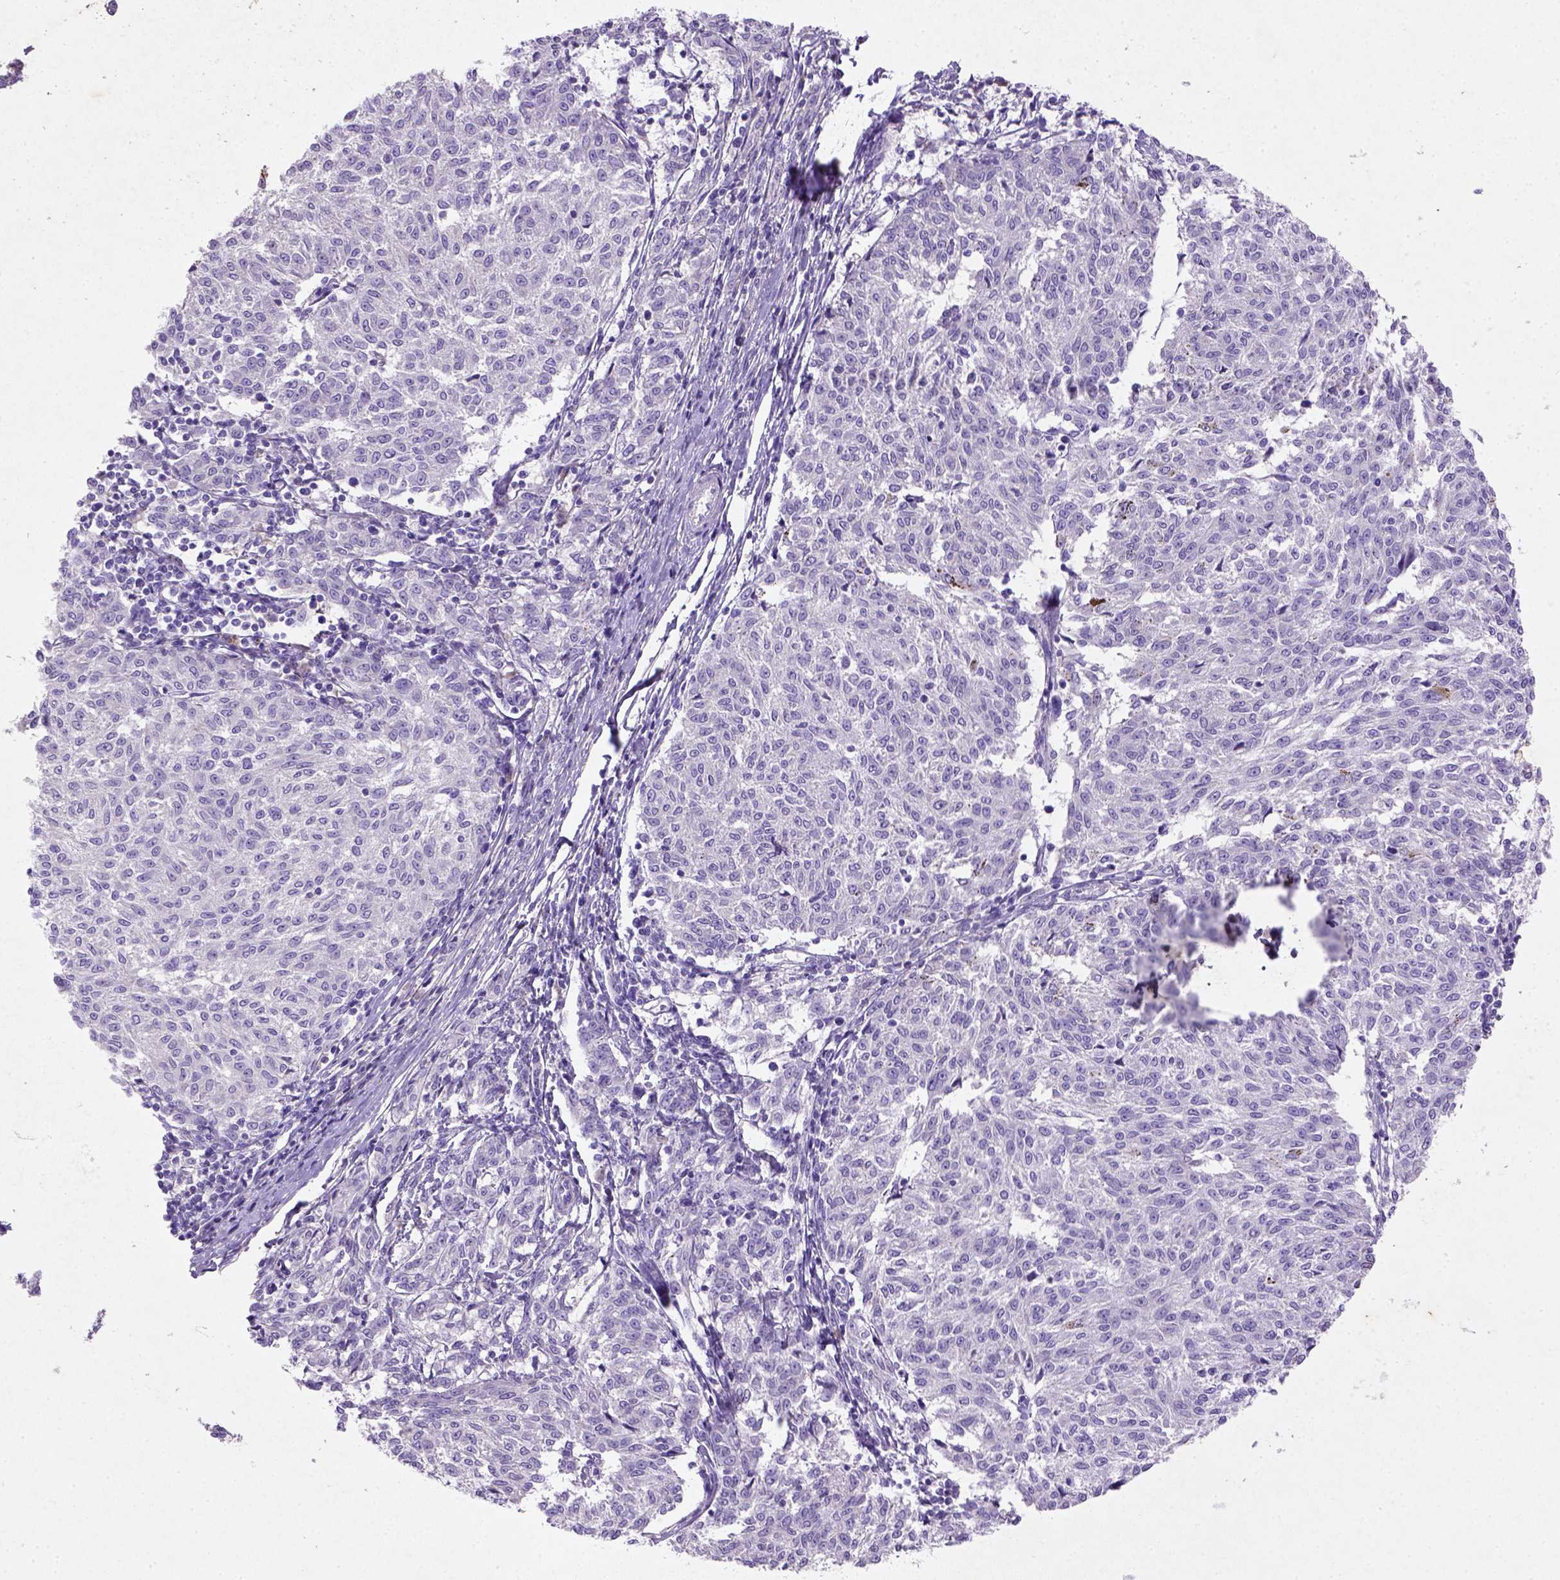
{"staining": {"intensity": "negative", "quantity": "none", "location": "none"}, "tissue": "melanoma", "cell_type": "Tumor cells", "image_type": "cancer", "snomed": [{"axis": "morphology", "description": "Malignant melanoma, NOS"}, {"axis": "topography", "description": "Skin"}], "caption": "There is no significant expression in tumor cells of malignant melanoma. (DAB (3,3'-diaminobenzidine) immunohistochemistry (IHC) visualized using brightfield microscopy, high magnification).", "gene": "NUDT2", "patient": {"sex": "female", "age": 72}}